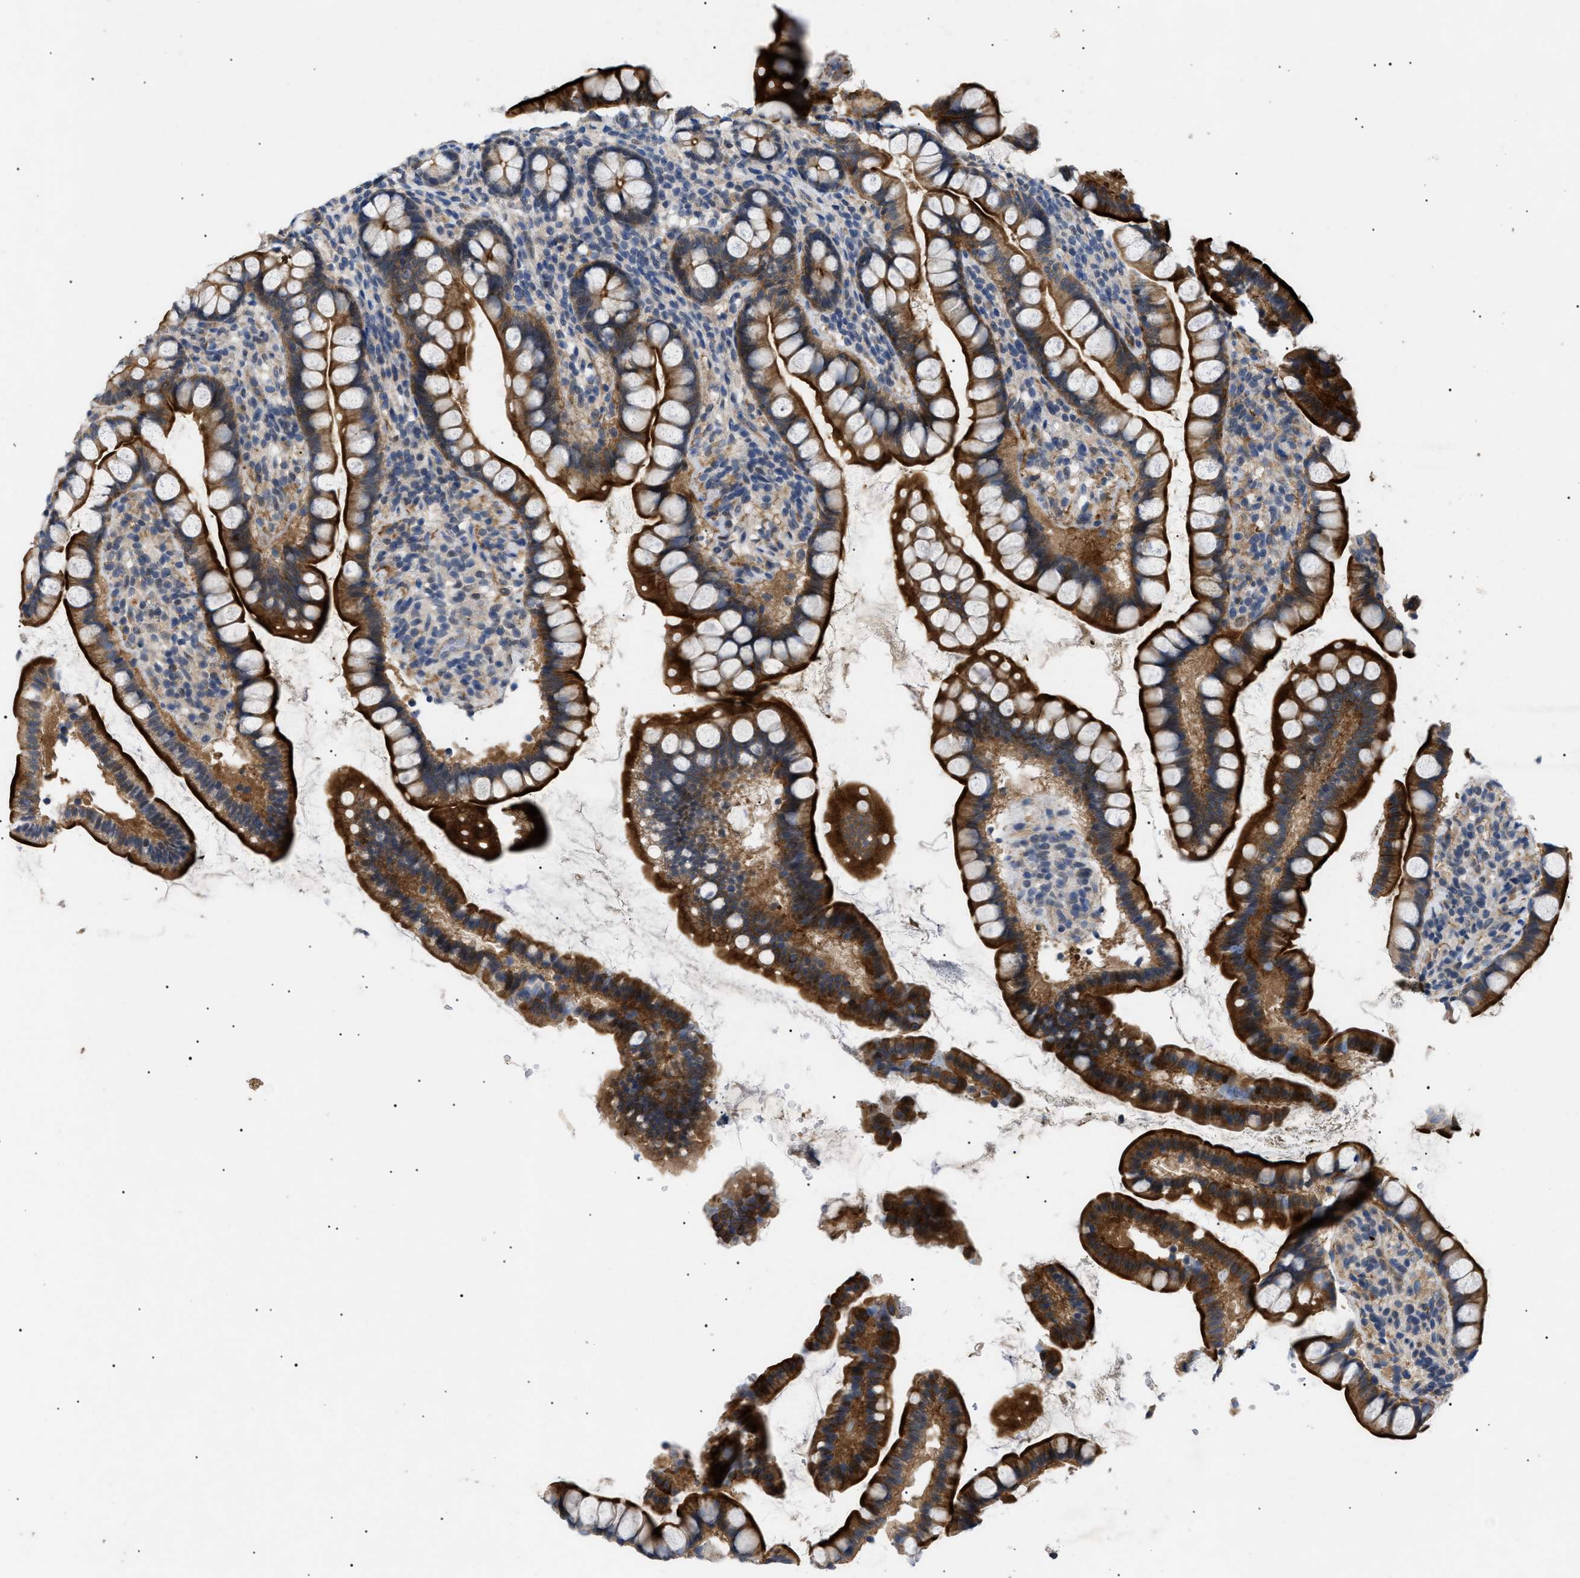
{"staining": {"intensity": "moderate", "quantity": ">75%", "location": "cytoplasmic/membranous"}, "tissue": "small intestine", "cell_type": "Glandular cells", "image_type": "normal", "snomed": [{"axis": "morphology", "description": "Normal tissue, NOS"}, {"axis": "topography", "description": "Small intestine"}], "caption": "IHC staining of benign small intestine, which exhibits medium levels of moderate cytoplasmic/membranous expression in about >75% of glandular cells indicating moderate cytoplasmic/membranous protein staining. The staining was performed using DAB (3,3'-diaminobenzidine) (brown) for protein detection and nuclei were counterstained in hematoxylin (blue).", "gene": "CRCP", "patient": {"sex": "female", "age": 84}}